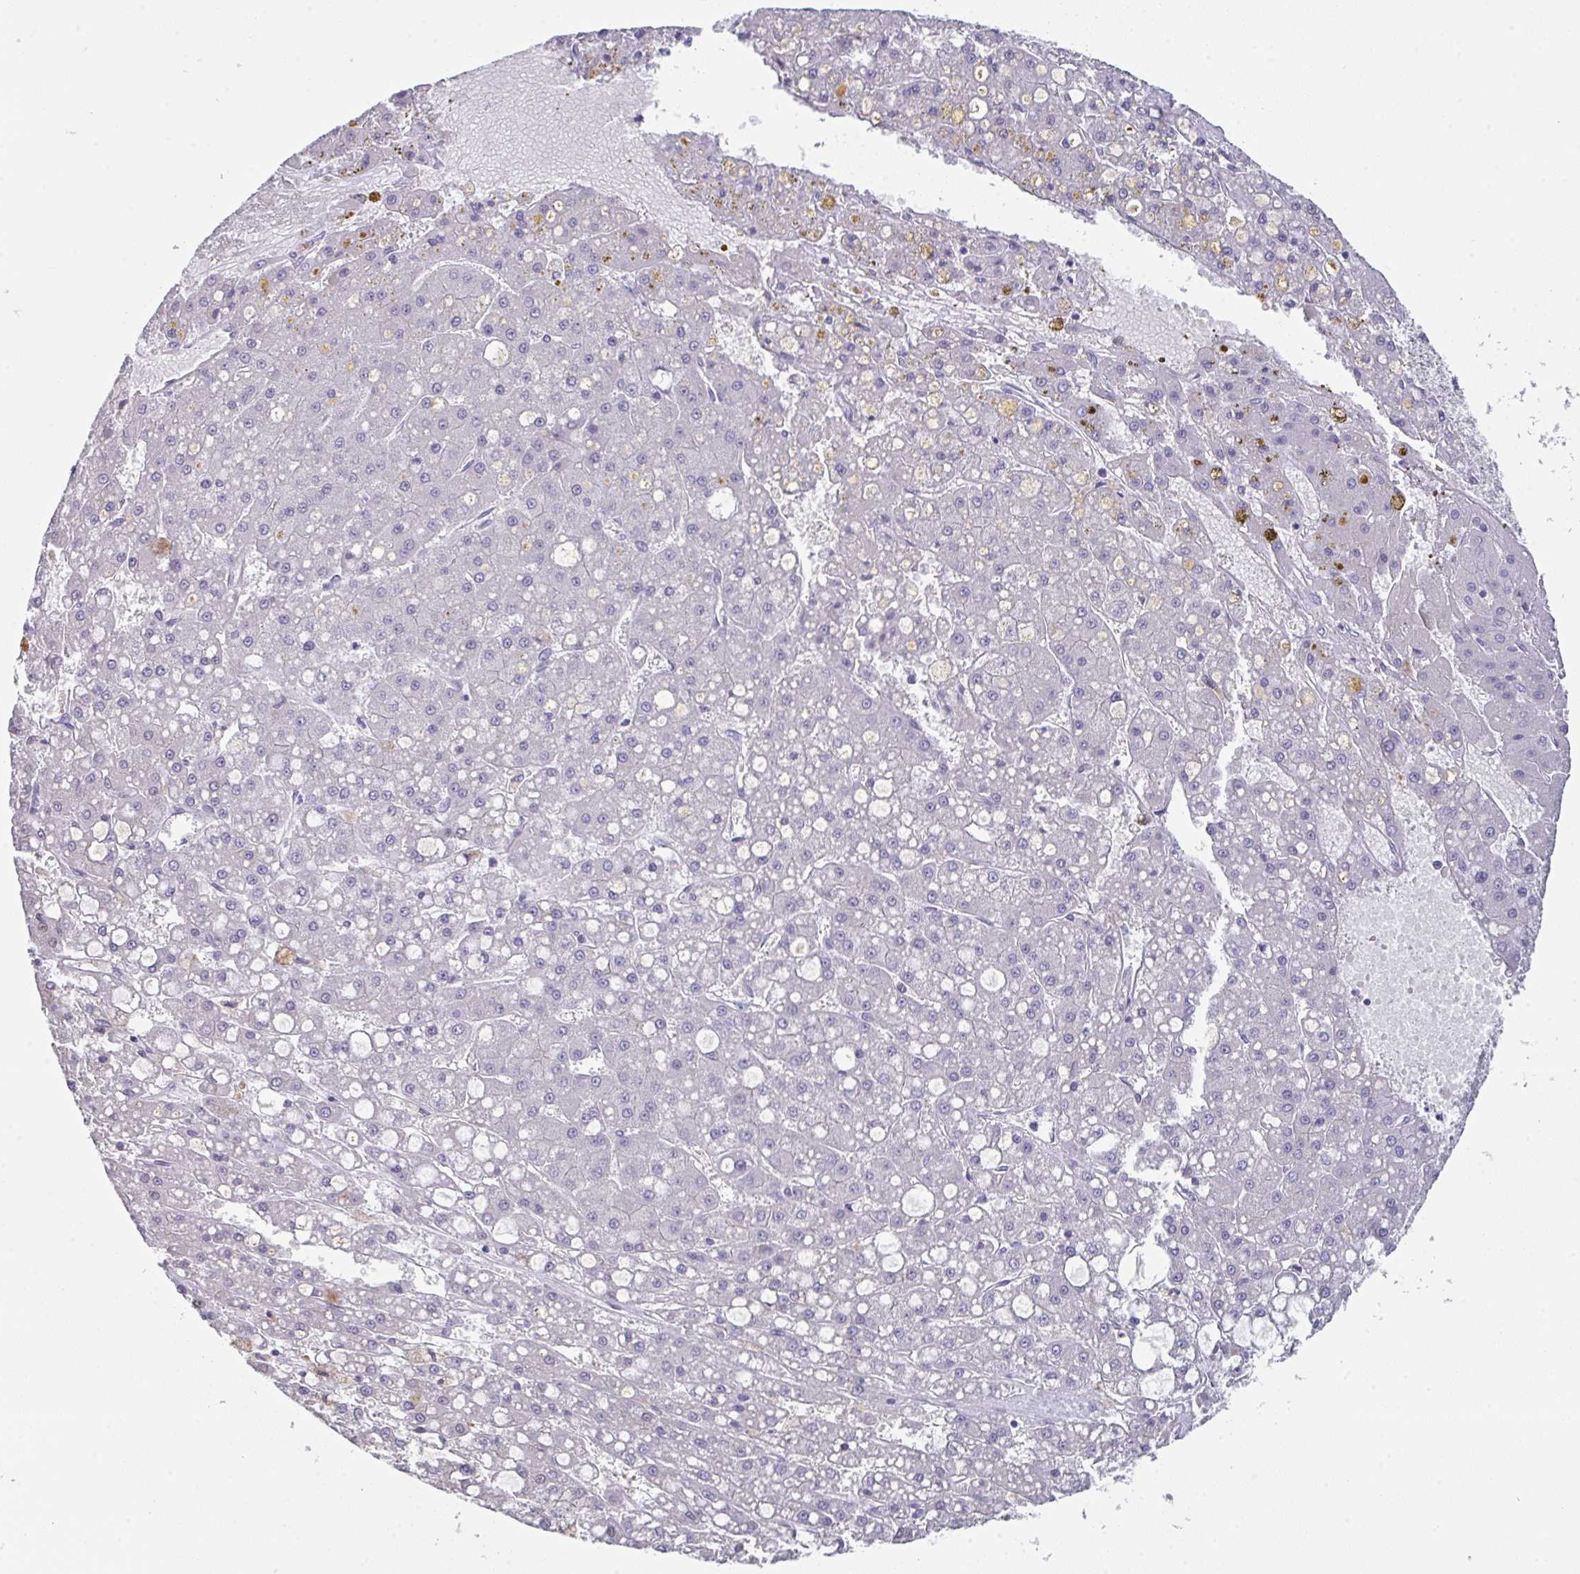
{"staining": {"intensity": "negative", "quantity": "none", "location": "none"}, "tissue": "liver cancer", "cell_type": "Tumor cells", "image_type": "cancer", "snomed": [{"axis": "morphology", "description": "Carcinoma, Hepatocellular, NOS"}, {"axis": "topography", "description": "Liver"}], "caption": "IHC histopathology image of neoplastic tissue: liver cancer (hepatocellular carcinoma) stained with DAB displays no significant protein staining in tumor cells.", "gene": "PTPRD", "patient": {"sex": "male", "age": 67}}